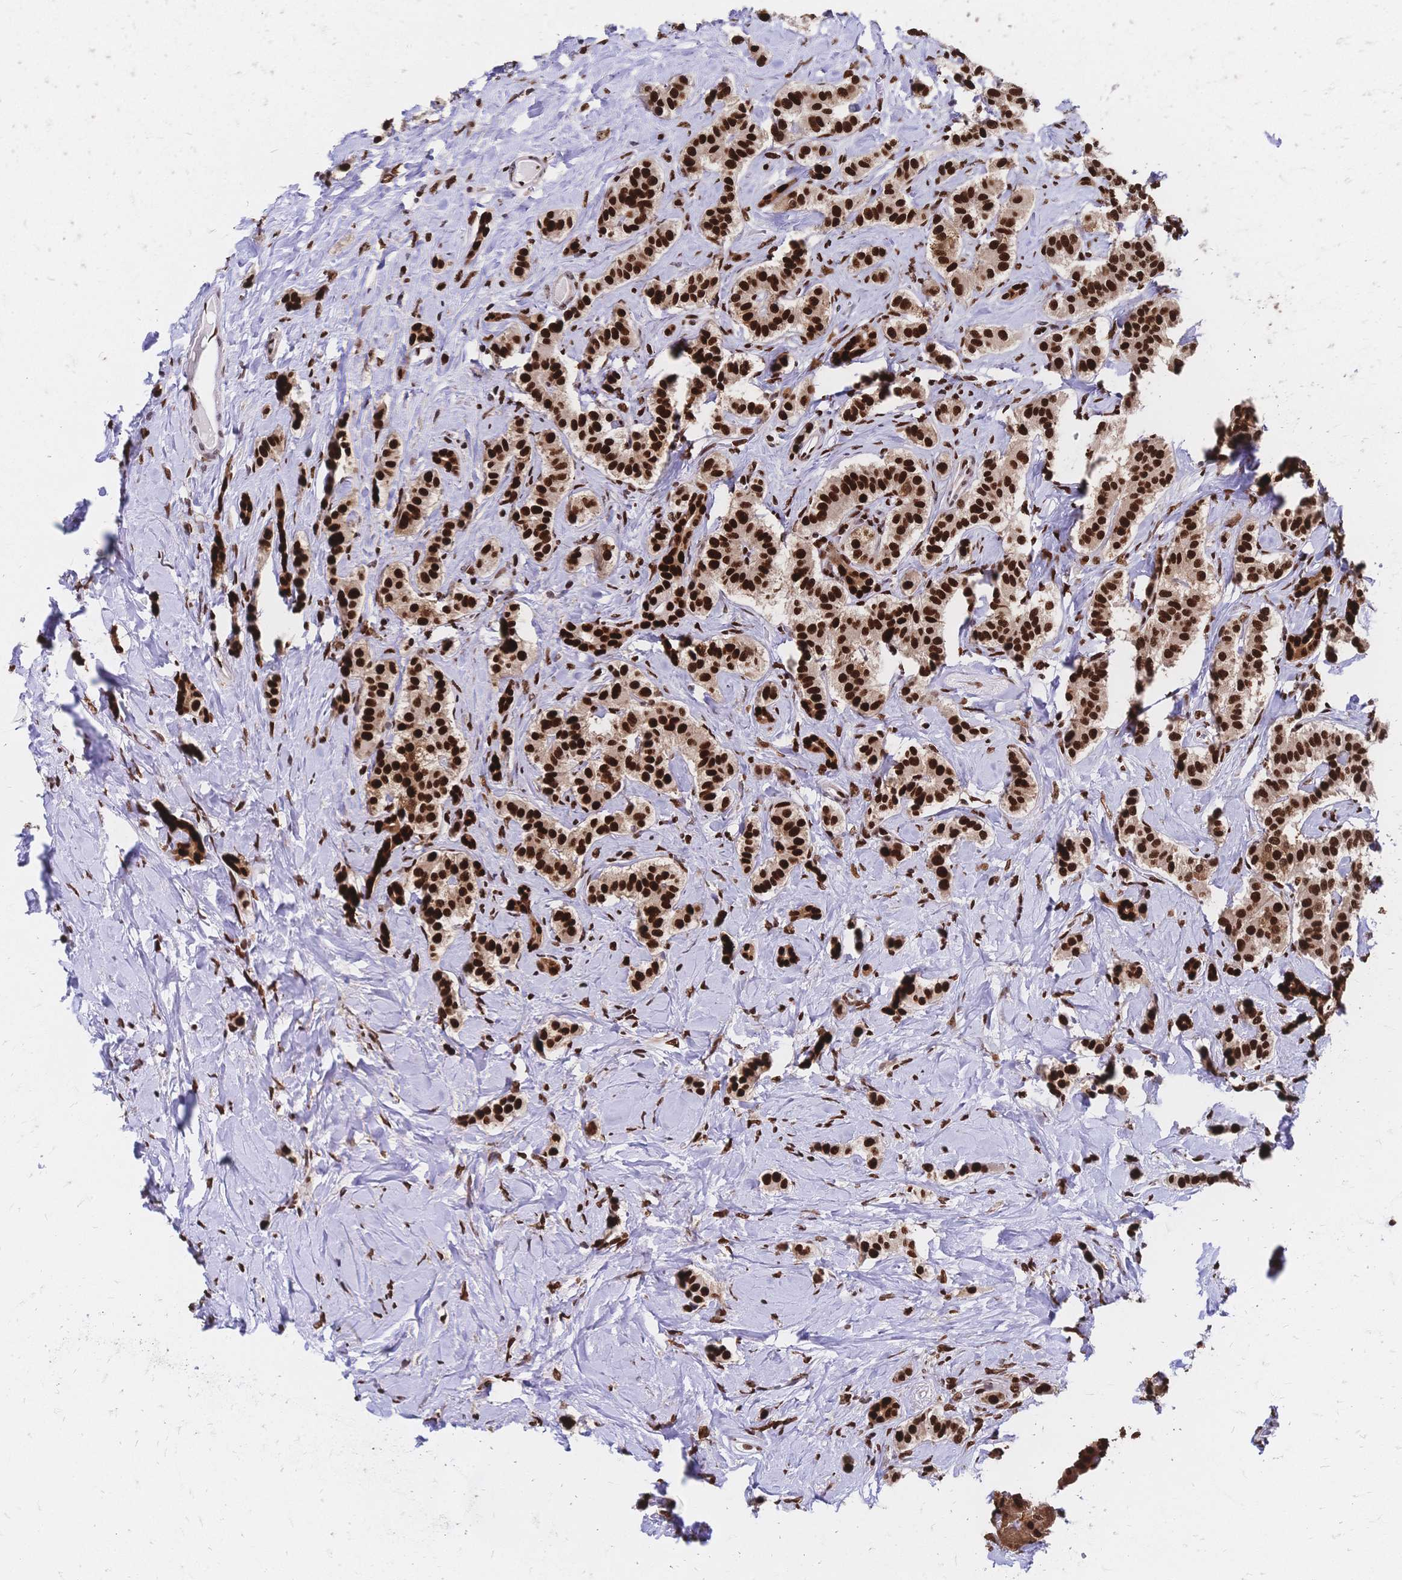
{"staining": {"intensity": "strong", "quantity": ">75%", "location": "nuclear"}, "tissue": "carcinoid", "cell_type": "Tumor cells", "image_type": "cancer", "snomed": [{"axis": "morphology", "description": "Normal tissue, NOS"}, {"axis": "morphology", "description": "Carcinoid, malignant, NOS"}, {"axis": "topography", "description": "Pancreas"}], "caption": "Immunohistochemistry (IHC) micrograph of neoplastic tissue: human carcinoid stained using immunohistochemistry (IHC) shows high levels of strong protein expression localized specifically in the nuclear of tumor cells, appearing as a nuclear brown color.", "gene": "HDGF", "patient": {"sex": "male", "age": 36}}